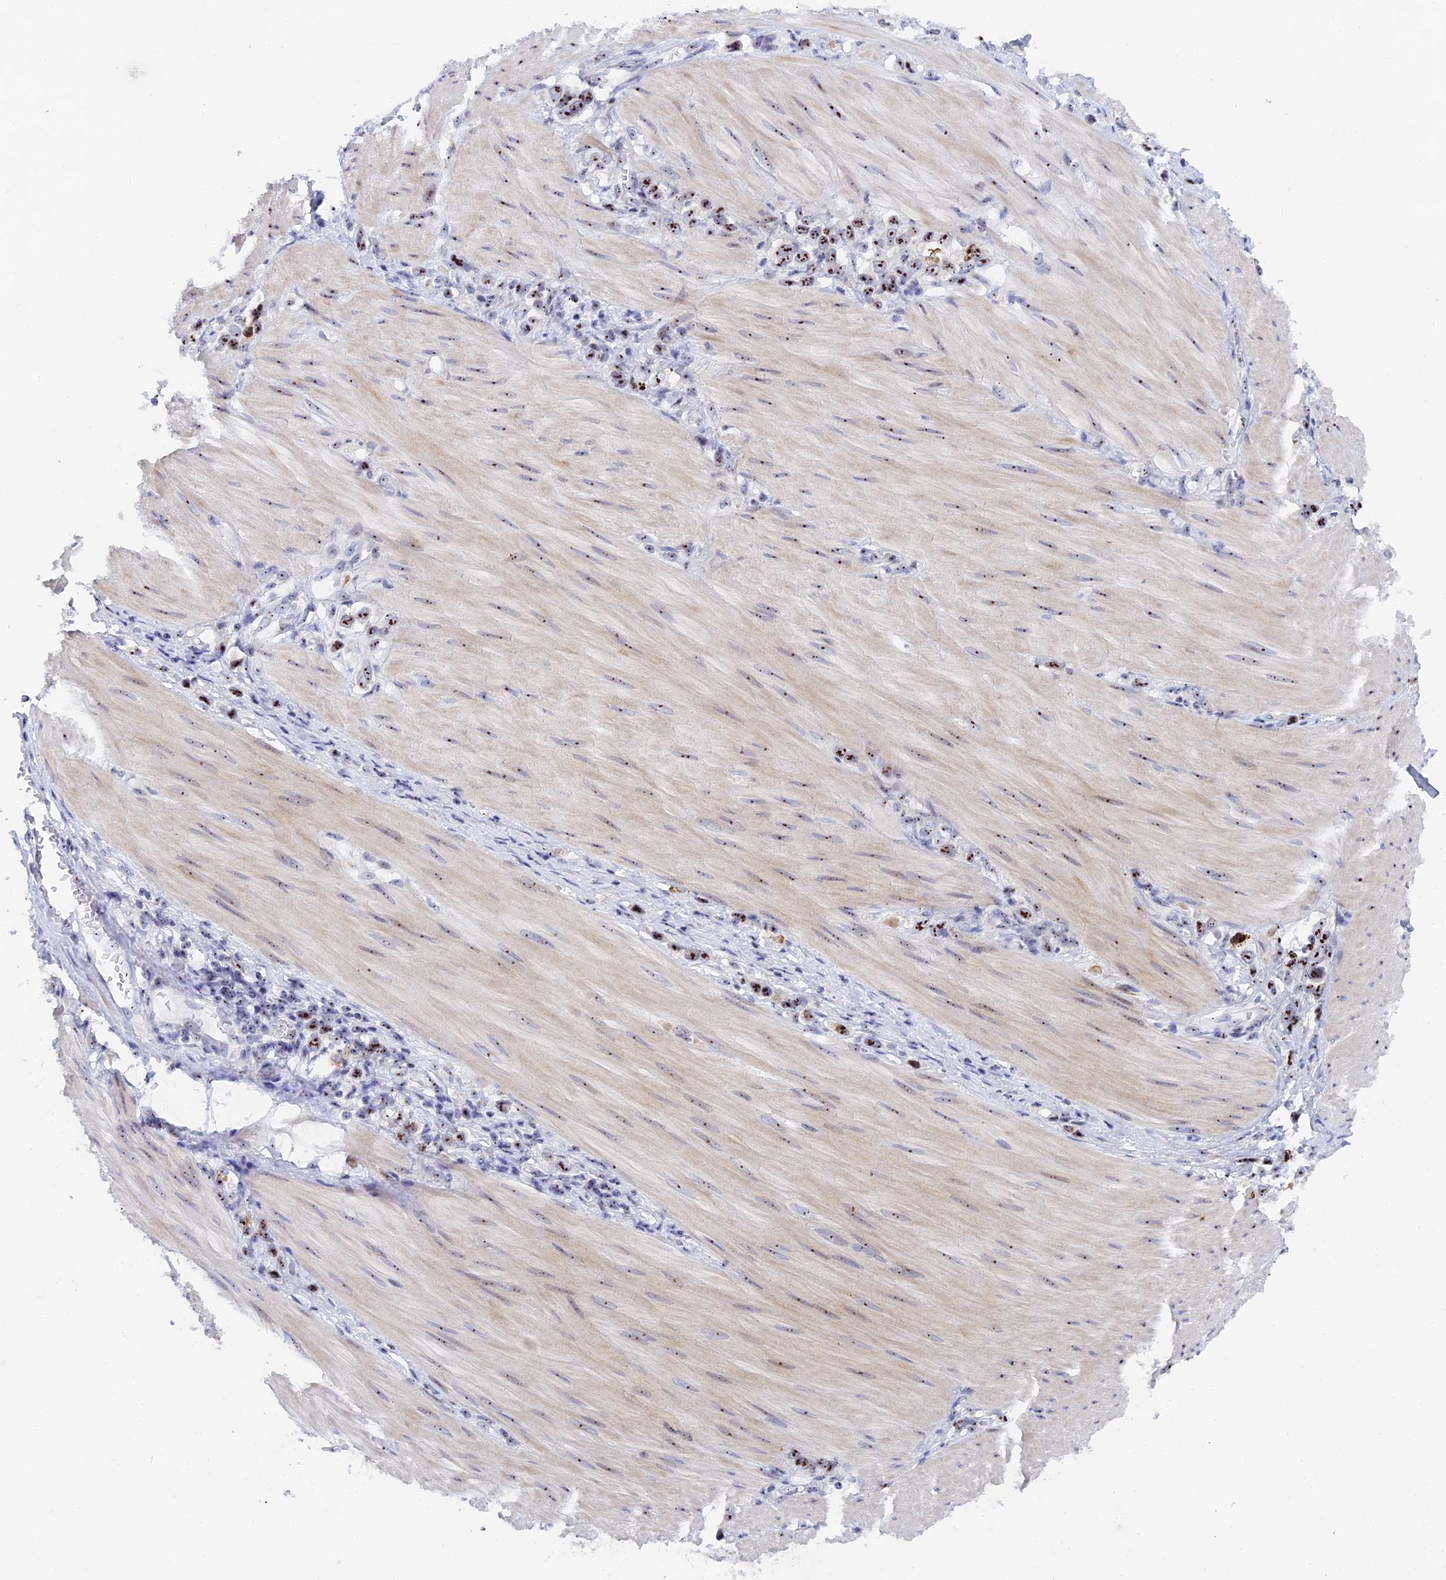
{"staining": {"intensity": "moderate", "quantity": ">75%", "location": "nuclear"}, "tissue": "stomach cancer", "cell_type": "Tumor cells", "image_type": "cancer", "snomed": [{"axis": "morphology", "description": "Adenocarcinoma, NOS"}, {"axis": "topography", "description": "Stomach"}], "caption": "Stomach cancer (adenocarcinoma) stained with DAB (3,3'-diaminobenzidine) immunohistochemistry (IHC) reveals medium levels of moderate nuclear staining in approximately >75% of tumor cells.", "gene": "RSL1D1", "patient": {"sex": "female", "age": 65}}